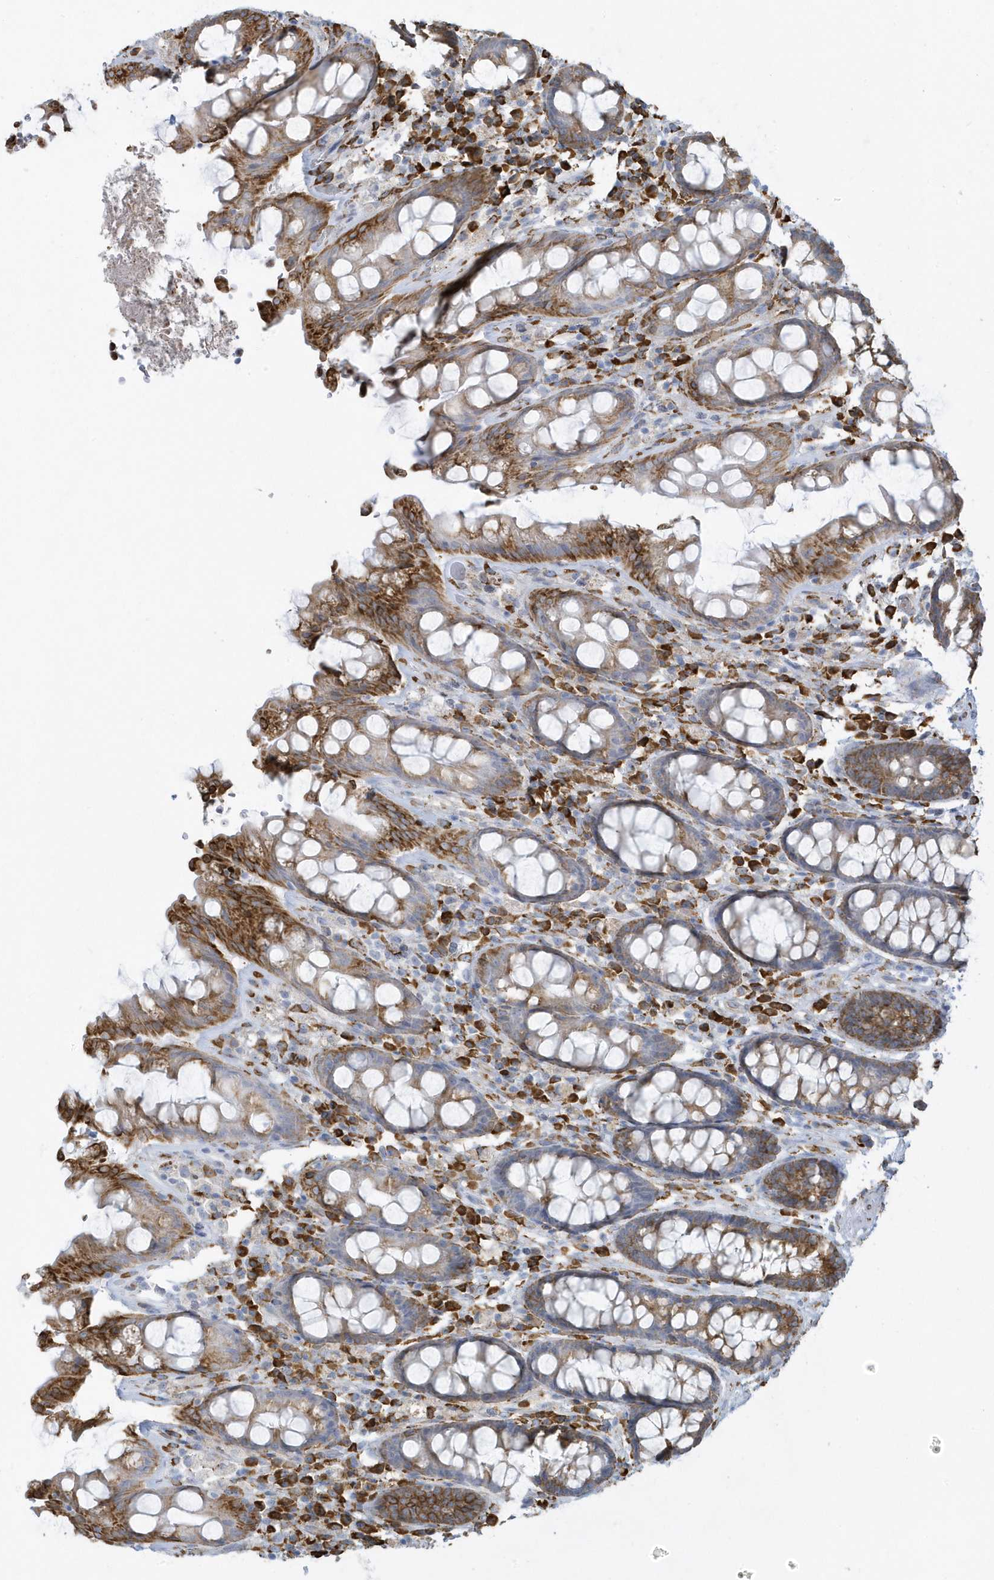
{"staining": {"intensity": "moderate", "quantity": ">75%", "location": "cytoplasmic/membranous"}, "tissue": "rectum", "cell_type": "Glandular cells", "image_type": "normal", "snomed": [{"axis": "morphology", "description": "Normal tissue, NOS"}, {"axis": "topography", "description": "Rectum"}], "caption": "Normal rectum shows moderate cytoplasmic/membranous expression in about >75% of glandular cells, visualized by immunohistochemistry. (IHC, brightfield microscopy, high magnification).", "gene": "DCAF1", "patient": {"sex": "male", "age": 64}}